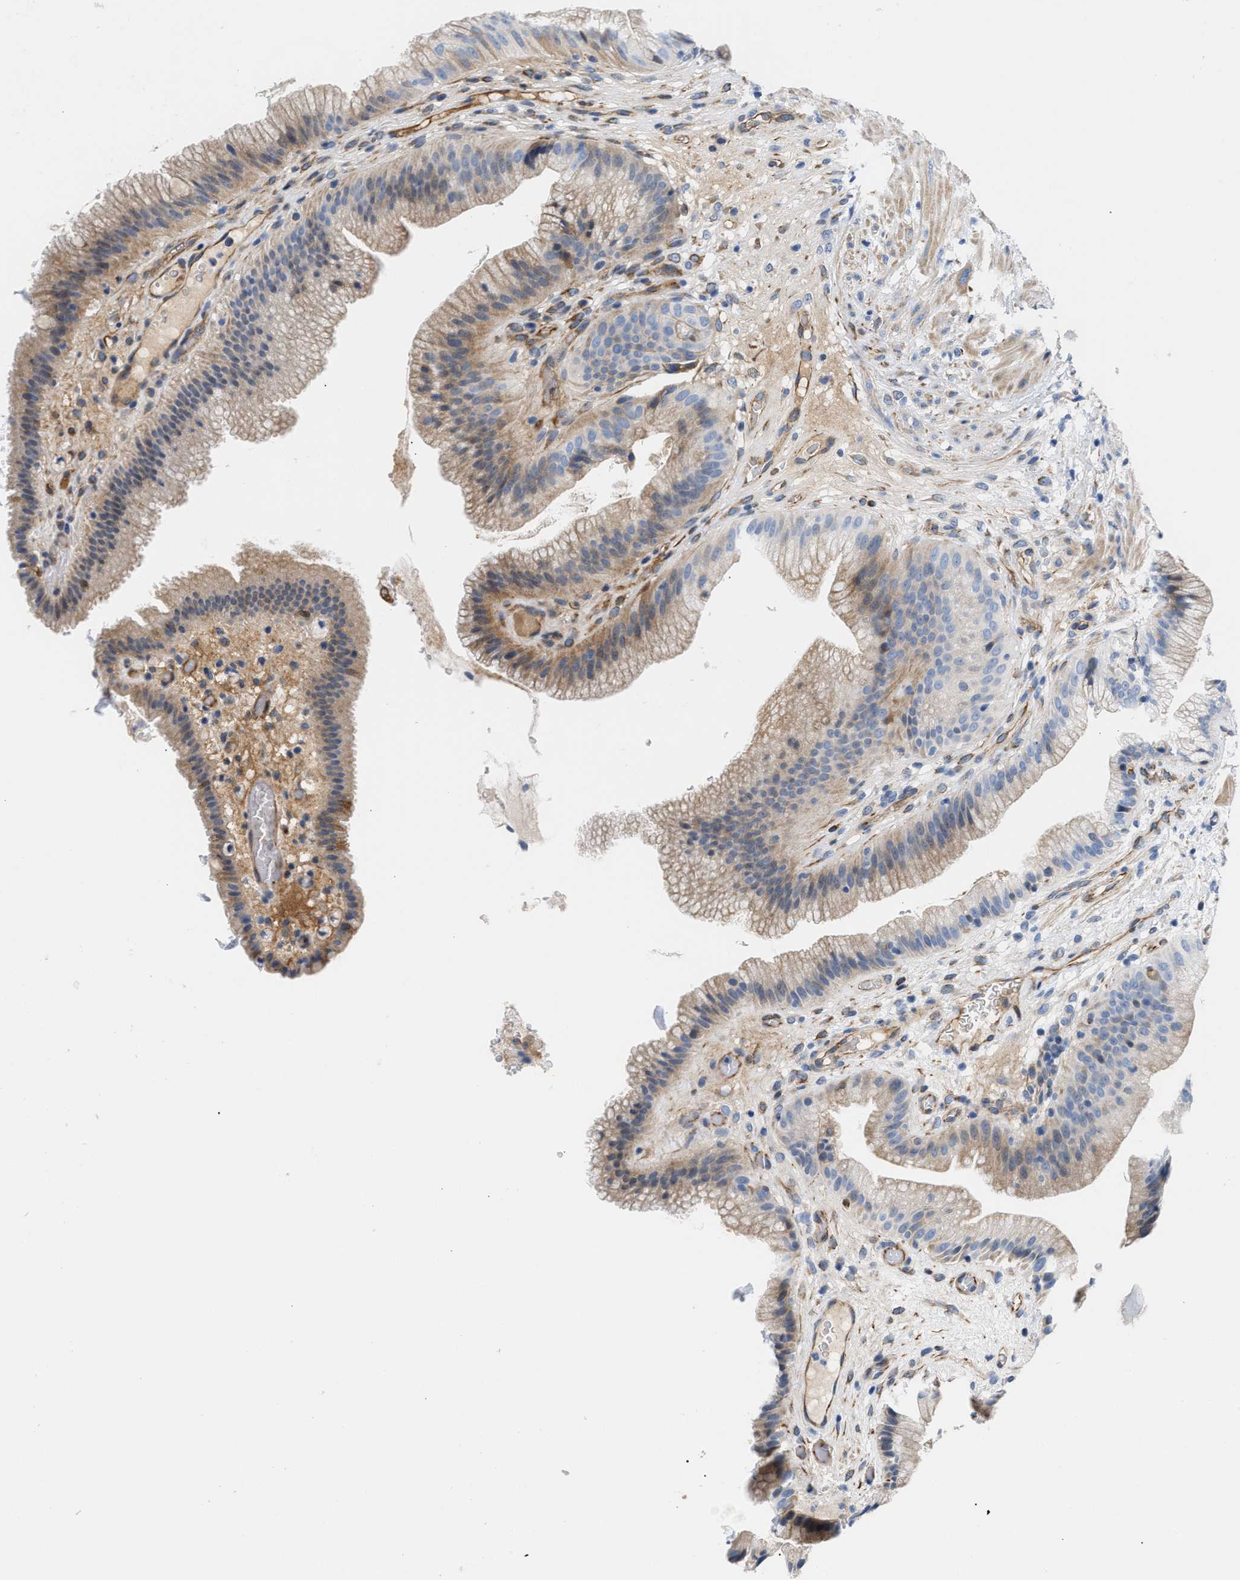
{"staining": {"intensity": "weak", "quantity": "25%-75%", "location": "cytoplasmic/membranous"}, "tissue": "gallbladder", "cell_type": "Glandular cells", "image_type": "normal", "snomed": [{"axis": "morphology", "description": "Normal tissue, NOS"}, {"axis": "topography", "description": "Gallbladder"}], "caption": "Immunohistochemical staining of unremarkable gallbladder shows 25%-75% levels of weak cytoplasmic/membranous protein expression in about 25%-75% of glandular cells.", "gene": "TFPI", "patient": {"sex": "male", "age": 49}}